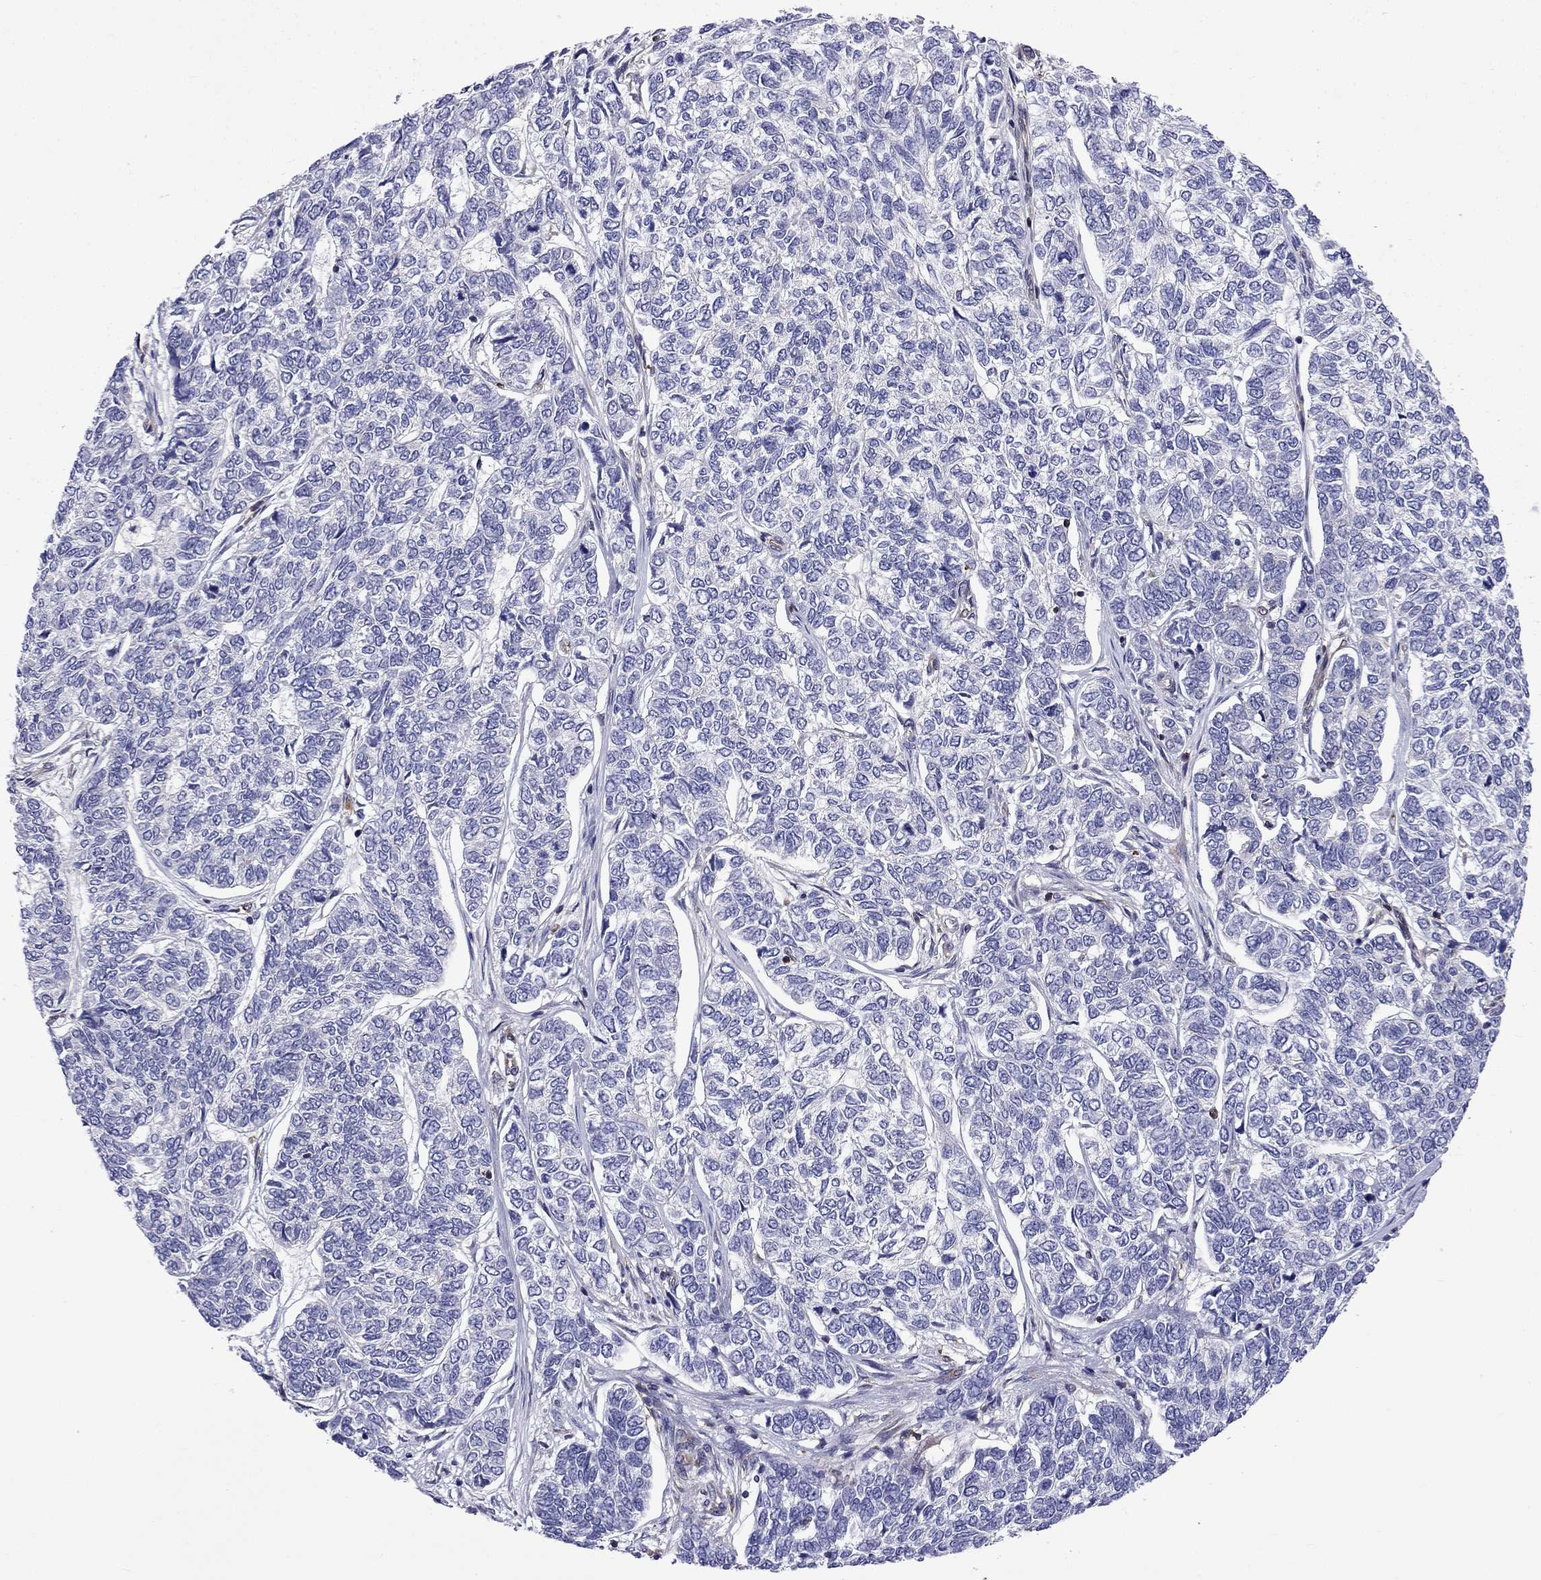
{"staining": {"intensity": "negative", "quantity": "none", "location": "none"}, "tissue": "skin cancer", "cell_type": "Tumor cells", "image_type": "cancer", "snomed": [{"axis": "morphology", "description": "Basal cell carcinoma"}, {"axis": "topography", "description": "Skin"}], "caption": "DAB immunohistochemical staining of basal cell carcinoma (skin) exhibits no significant expression in tumor cells.", "gene": "GNAL", "patient": {"sex": "female", "age": 65}}